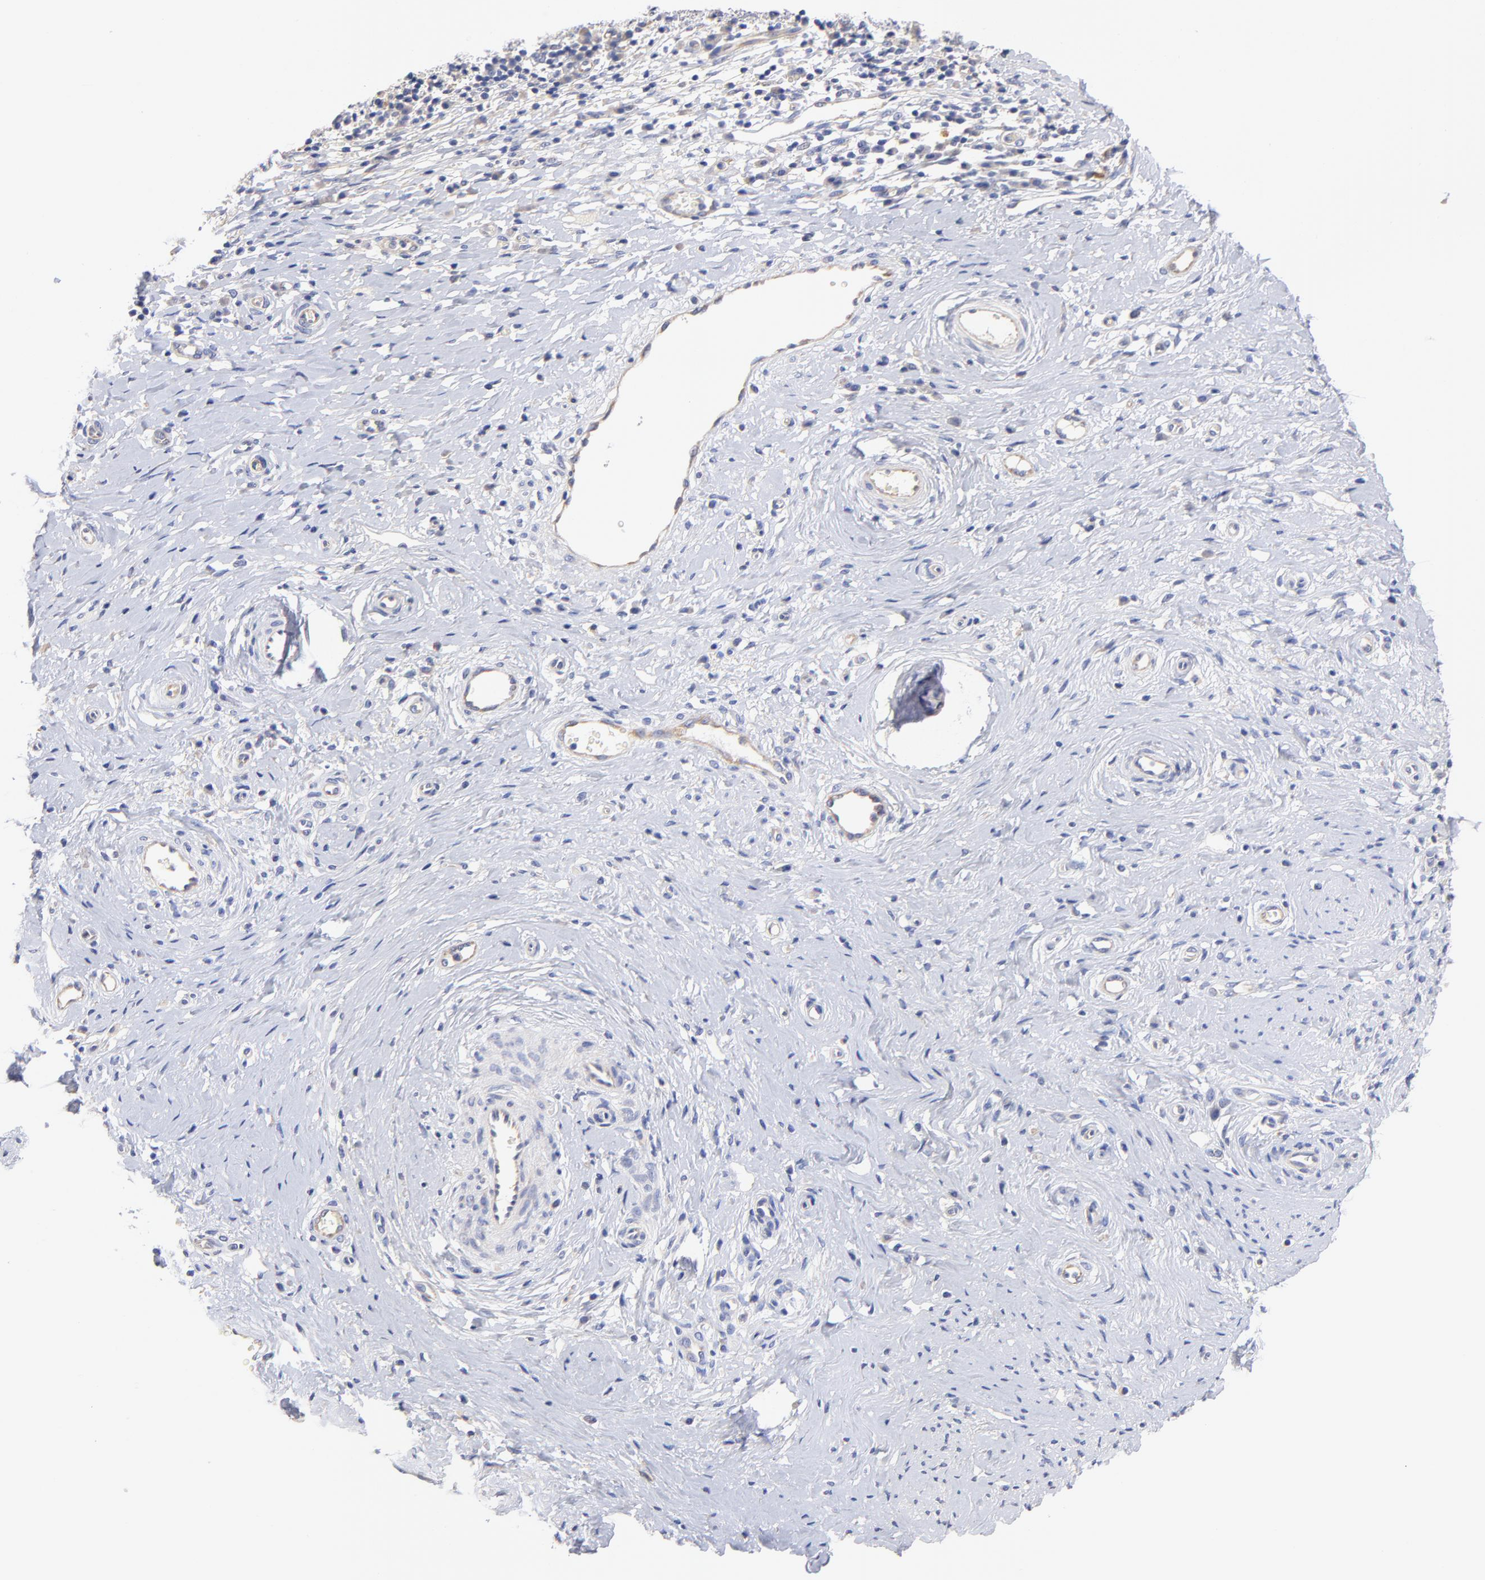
{"staining": {"intensity": "negative", "quantity": "none", "location": "none"}, "tissue": "cervical cancer", "cell_type": "Tumor cells", "image_type": "cancer", "snomed": [{"axis": "morphology", "description": "Normal tissue, NOS"}, {"axis": "morphology", "description": "Squamous cell carcinoma, NOS"}, {"axis": "topography", "description": "Cervix"}], "caption": "Tumor cells are negative for brown protein staining in squamous cell carcinoma (cervical).", "gene": "HS3ST1", "patient": {"sex": "female", "age": 39}}